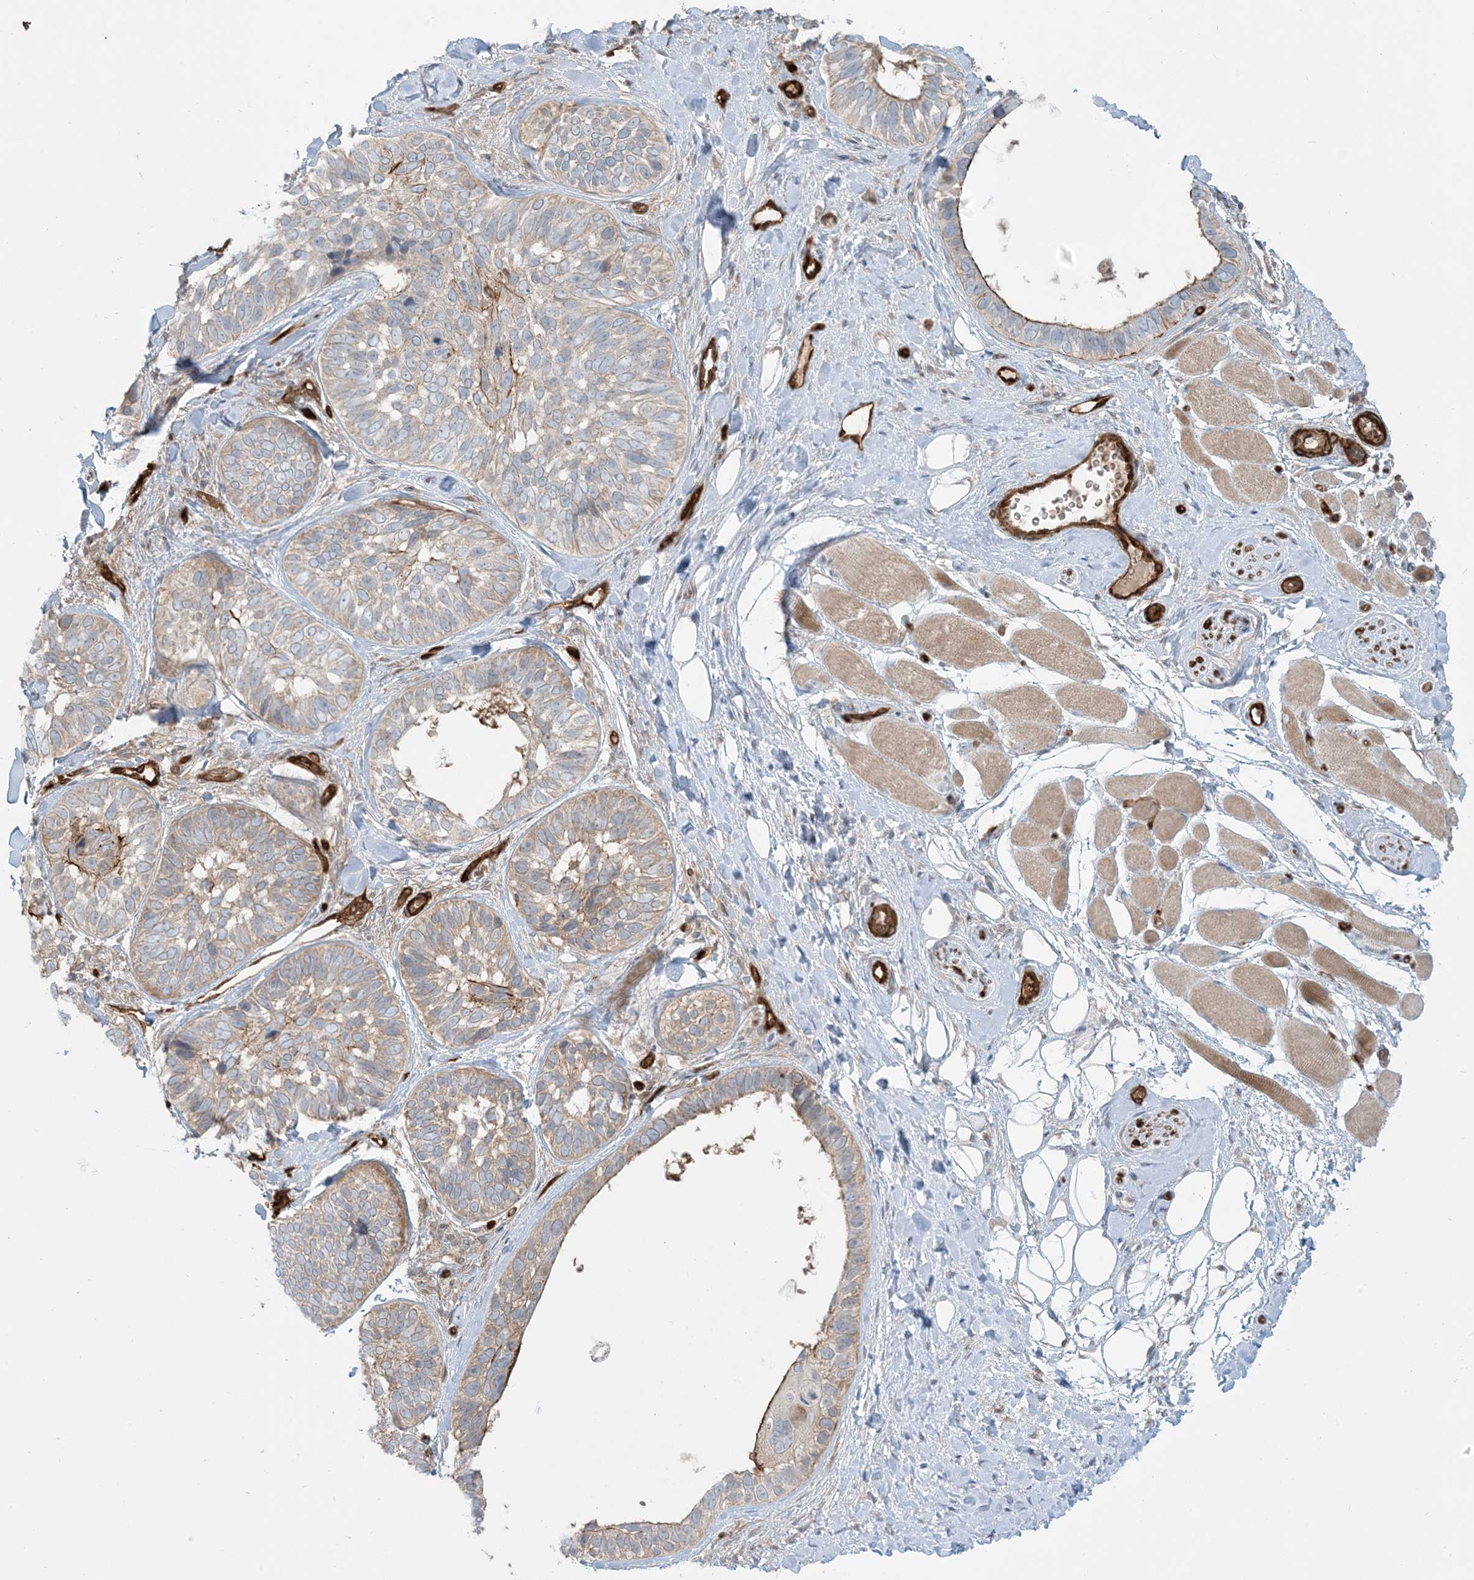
{"staining": {"intensity": "strong", "quantity": "<25%", "location": "cytoplasmic/membranous"}, "tissue": "skin cancer", "cell_type": "Tumor cells", "image_type": "cancer", "snomed": [{"axis": "morphology", "description": "Basal cell carcinoma"}, {"axis": "topography", "description": "Skin"}], "caption": "A high-resolution histopathology image shows IHC staining of basal cell carcinoma (skin), which reveals strong cytoplasmic/membranous positivity in about <25% of tumor cells.", "gene": "PPM1F", "patient": {"sex": "male", "age": 62}}